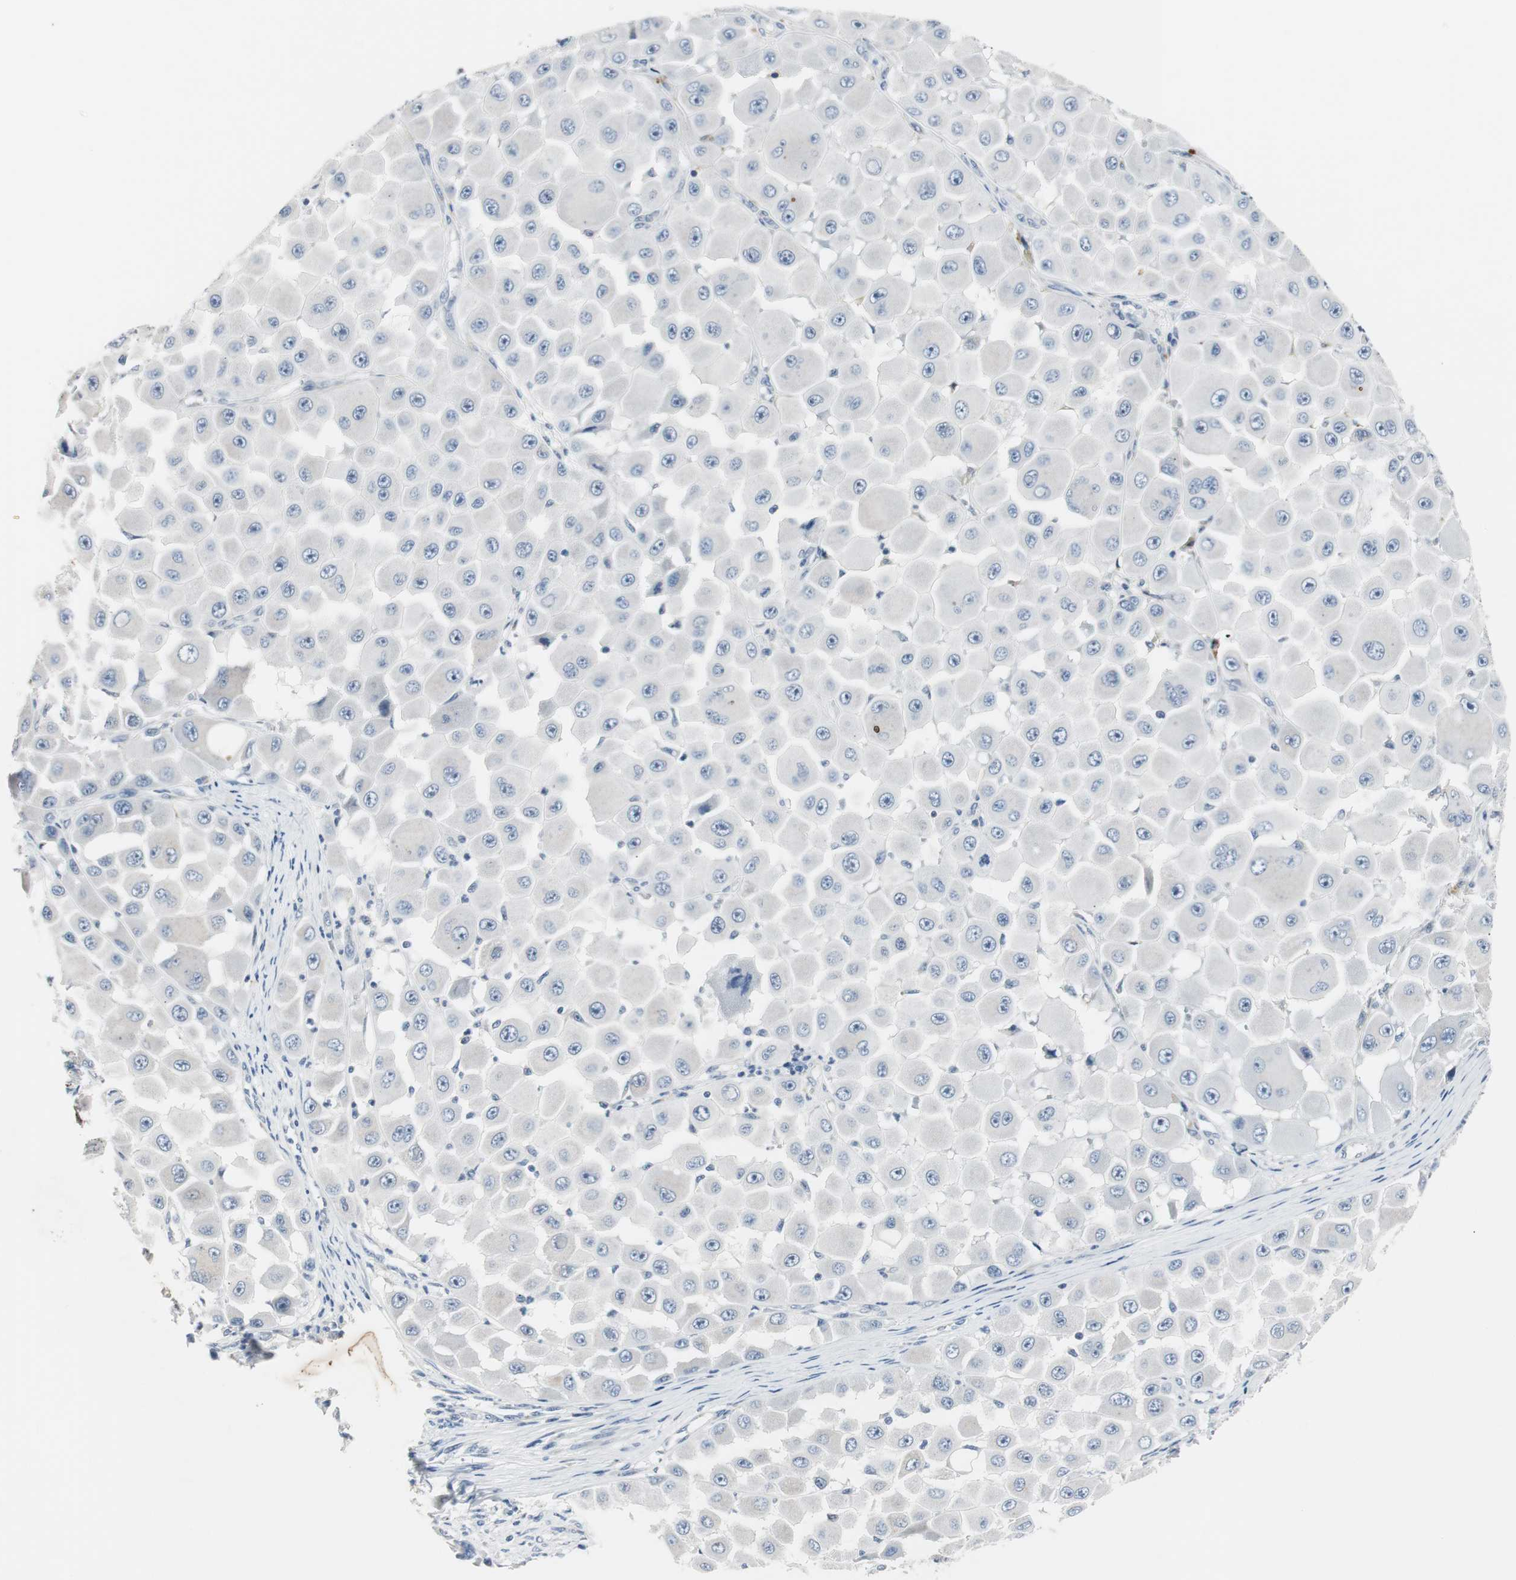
{"staining": {"intensity": "negative", "quantity": "none", "location": "none"}, "tissue": "melanoma", "cell_type": "Tumor cells", "image_type": "cancer", "snomed": [{"axis": "morphology", "description": "Malignant melanoma, NOS"}, {"axis": "topography", "description": "Skin"}], "caption": "Immunohistochemistry (IHC) micrograph of human malignant melanoma stained for a protein (brown), which exhibits no positivity in tumor cells.", "gene": "SOX30", "patient": {"sex": "female", "age": 81}}